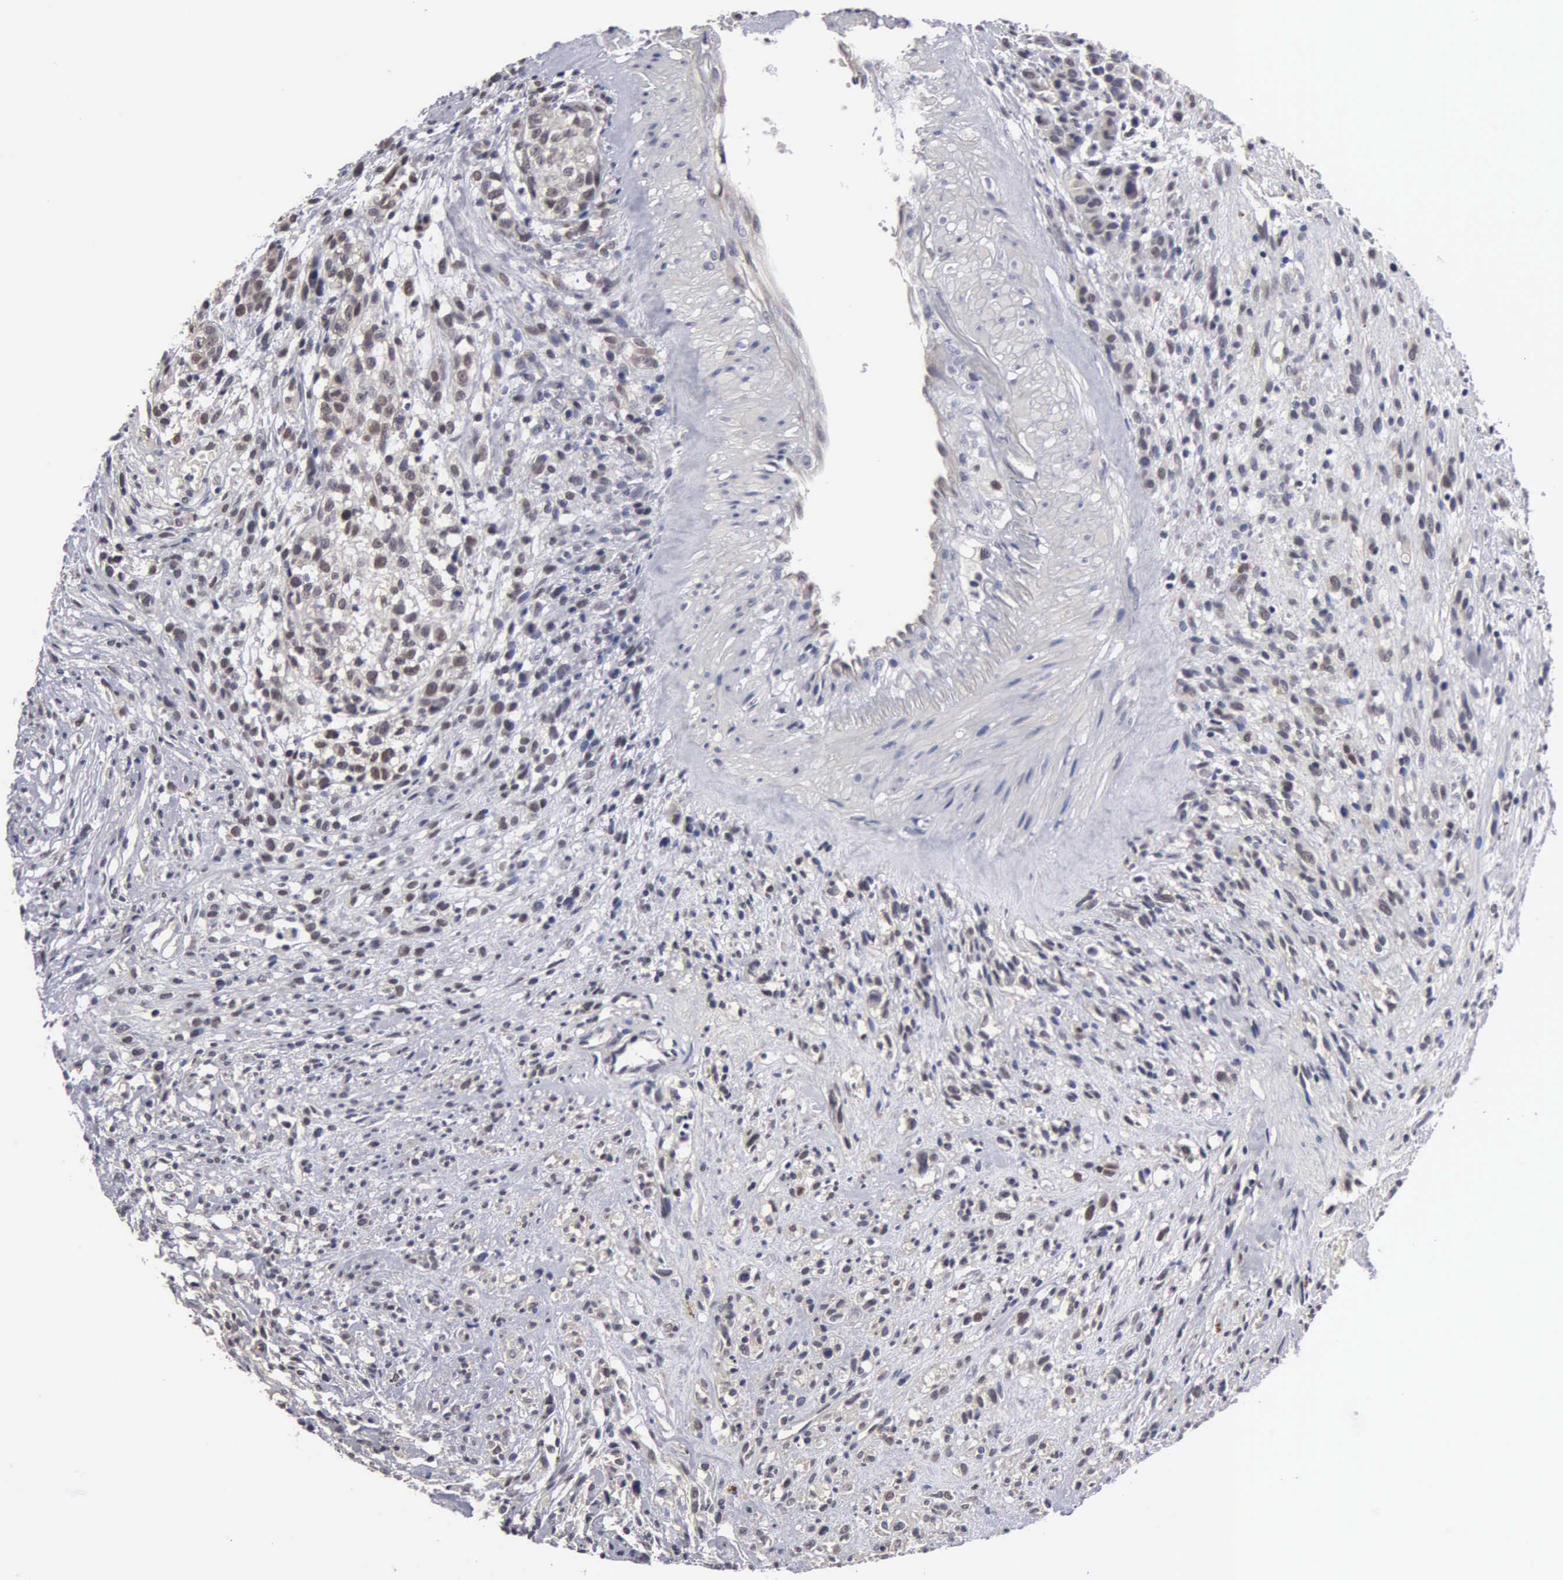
{"staining": {"intensity": "moderate", "quantity": "25%-75%", "location": "nuclear"}, "tissue": "glioma", "cell_type": "Tumor cells", "image_type": "cancer", "snomed": [{"axis": "morphology", "description": "Glioma, malignant, High grade"}, {"axis": "topography", "description": "Brain"}], "caption": "Malignant glioma (high-grade) stained with immunohistochemistry (IHC) reveals moderate nuclear staining in approximately 25%-75% of tumor cells.", "gene": "ZBTB33", "patient": {"sex": "male", "age": 66}}